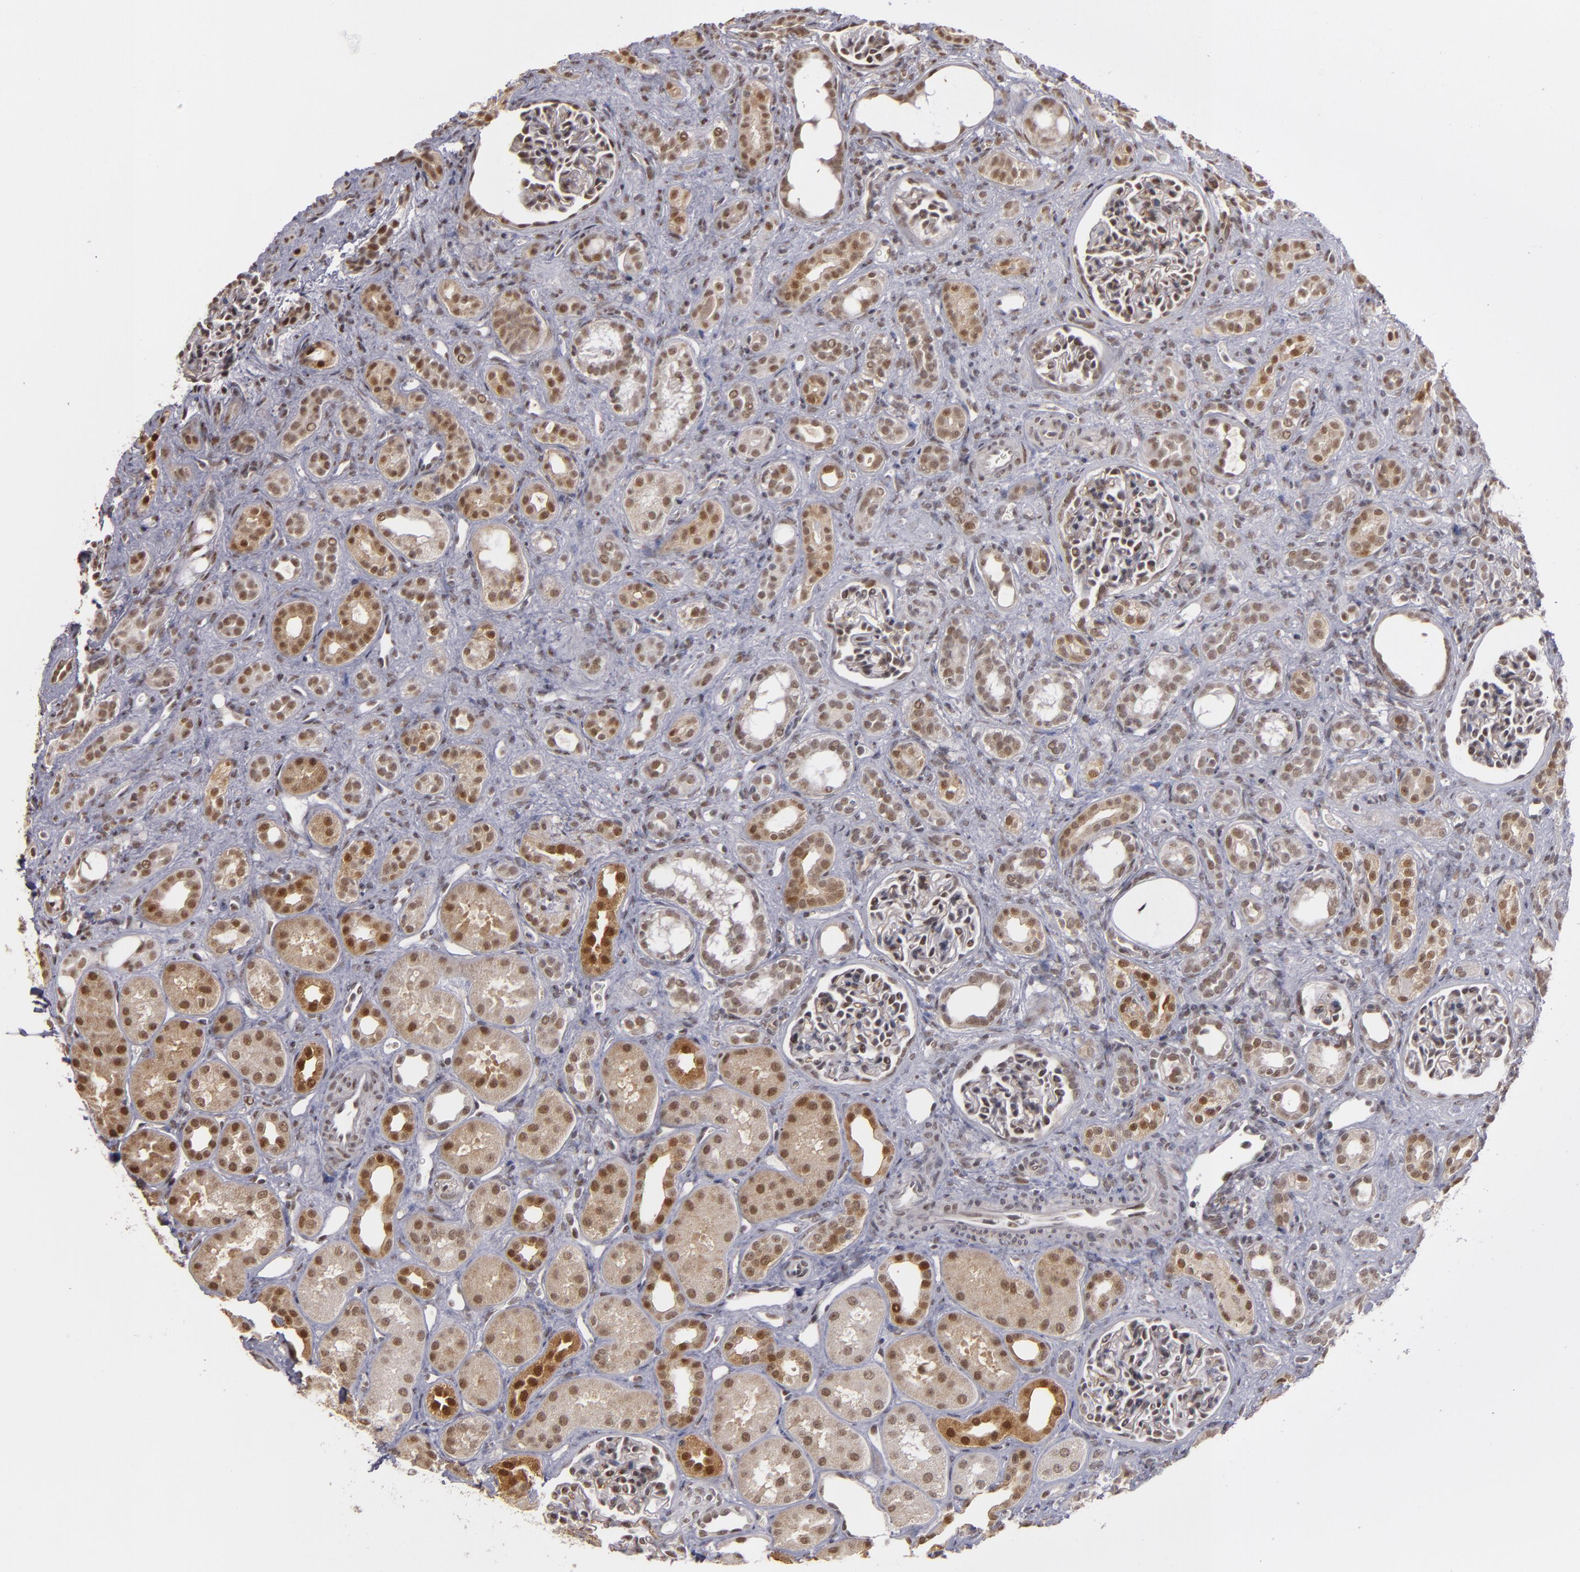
{"staining": {"intensity": "weak", "quantity": "25%-75%", "location": "nuclear"}, "tissue": "kidney", "cell_type": "Cells in glomeruli", "image_type": "normal", "snomed": [{"axis": "morphology", "description": "Normal tissue, NOS"}, {"axis": "topography", "description": "Kidney"}], "caption": "Kidney stained with DAB immunohistochemistry (IHC) reveals low levels of weak nuclear staining in approximately 25%-75% of cells in glomeruli.", "gene": "ZNF75A", "patient": {"sex": "male", "age": 7}}